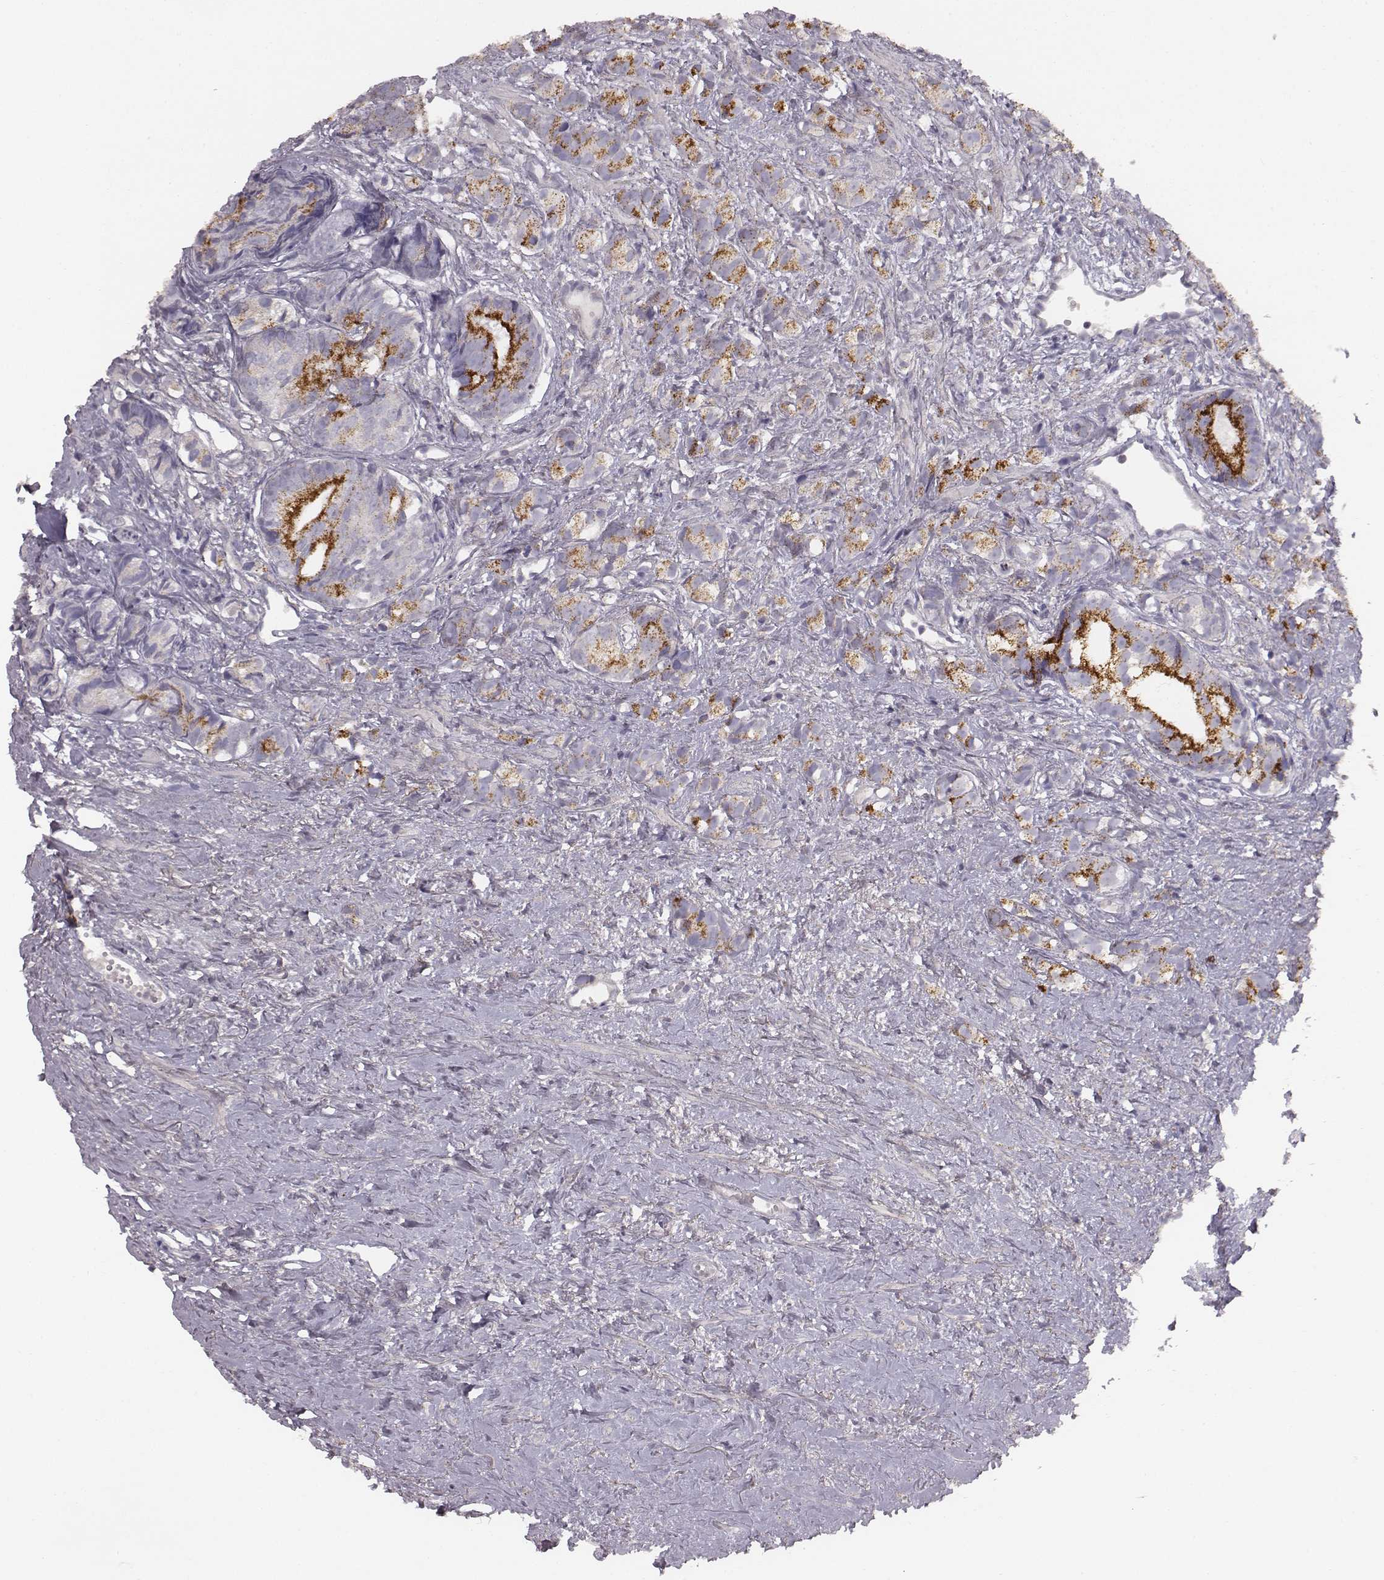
{"staining": {"intensity": "moderate", "quantity": ">75%", "location": "cytoplasmic/membranous"}, "tissue": "prostate cancer", "cell_type": "Tumor cells", "image_type": "cancer", "snomed": [{"axis": "morphology", "description": "Adenocarcinoma, High grade"}, {"axis": "topography", "description": "Prostate"}], "caption": "Brown immunohistochemical staining in human prostate cancer (high-grade adenocarcinoma) exhibits moderate cytoplasmic/membranous staining in about >75% of tumor cells. Immunohistochemistry stains the protein of interest in brown and the nuclei are stained blue.", "gene": "ABCD3", "patient": {"sex": "male", "age": 81}}